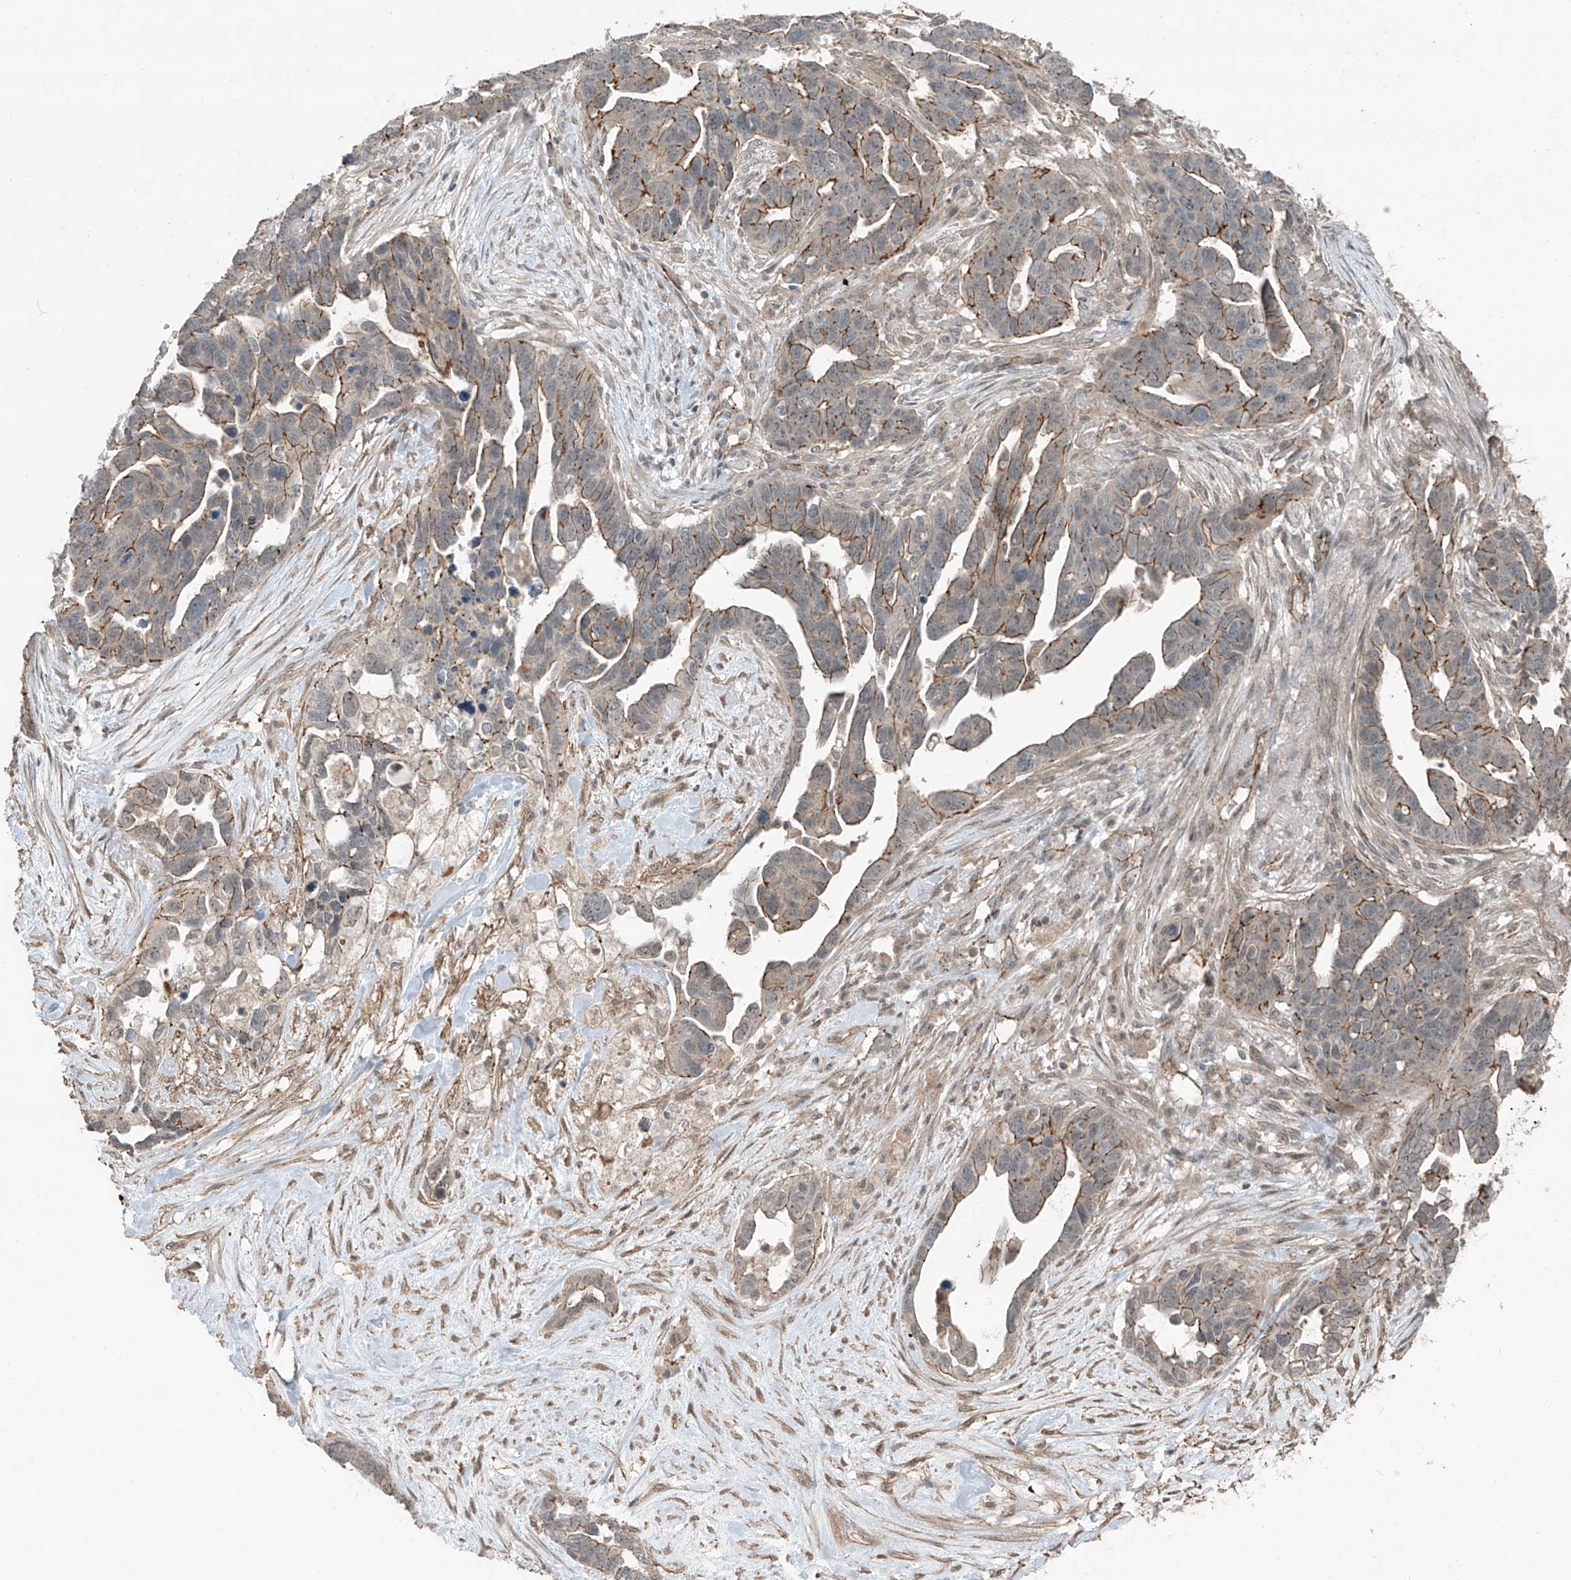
{"staining": {"intensity": "moderate", "quantity": "25%-75%", "location": "cytoplasmic/membranous"}, "tissue": "ovarian cancer", "cell_type": "Tumor cells", "image_type": "cancer", "snomed": [{"axis": "morphology", "description": "Cystadenocarcinoma, serous, NOS"}, {"axis": "topography", "description": "Ovary"}], "caption": "The immunohistochemical stain shows moderate cytoplasmic/membranous positivity in tumor cells of ovarian cancer (serous cystadenocarcinoma) tissue. (Stains: DAB (3,3'-diaminobenzidine) in brown, nuclei in blue, Microscopy: brightfield microscopy at high magnification).", "gene": "ZNF16", "patient": {"sex": "female", "age": 54}}